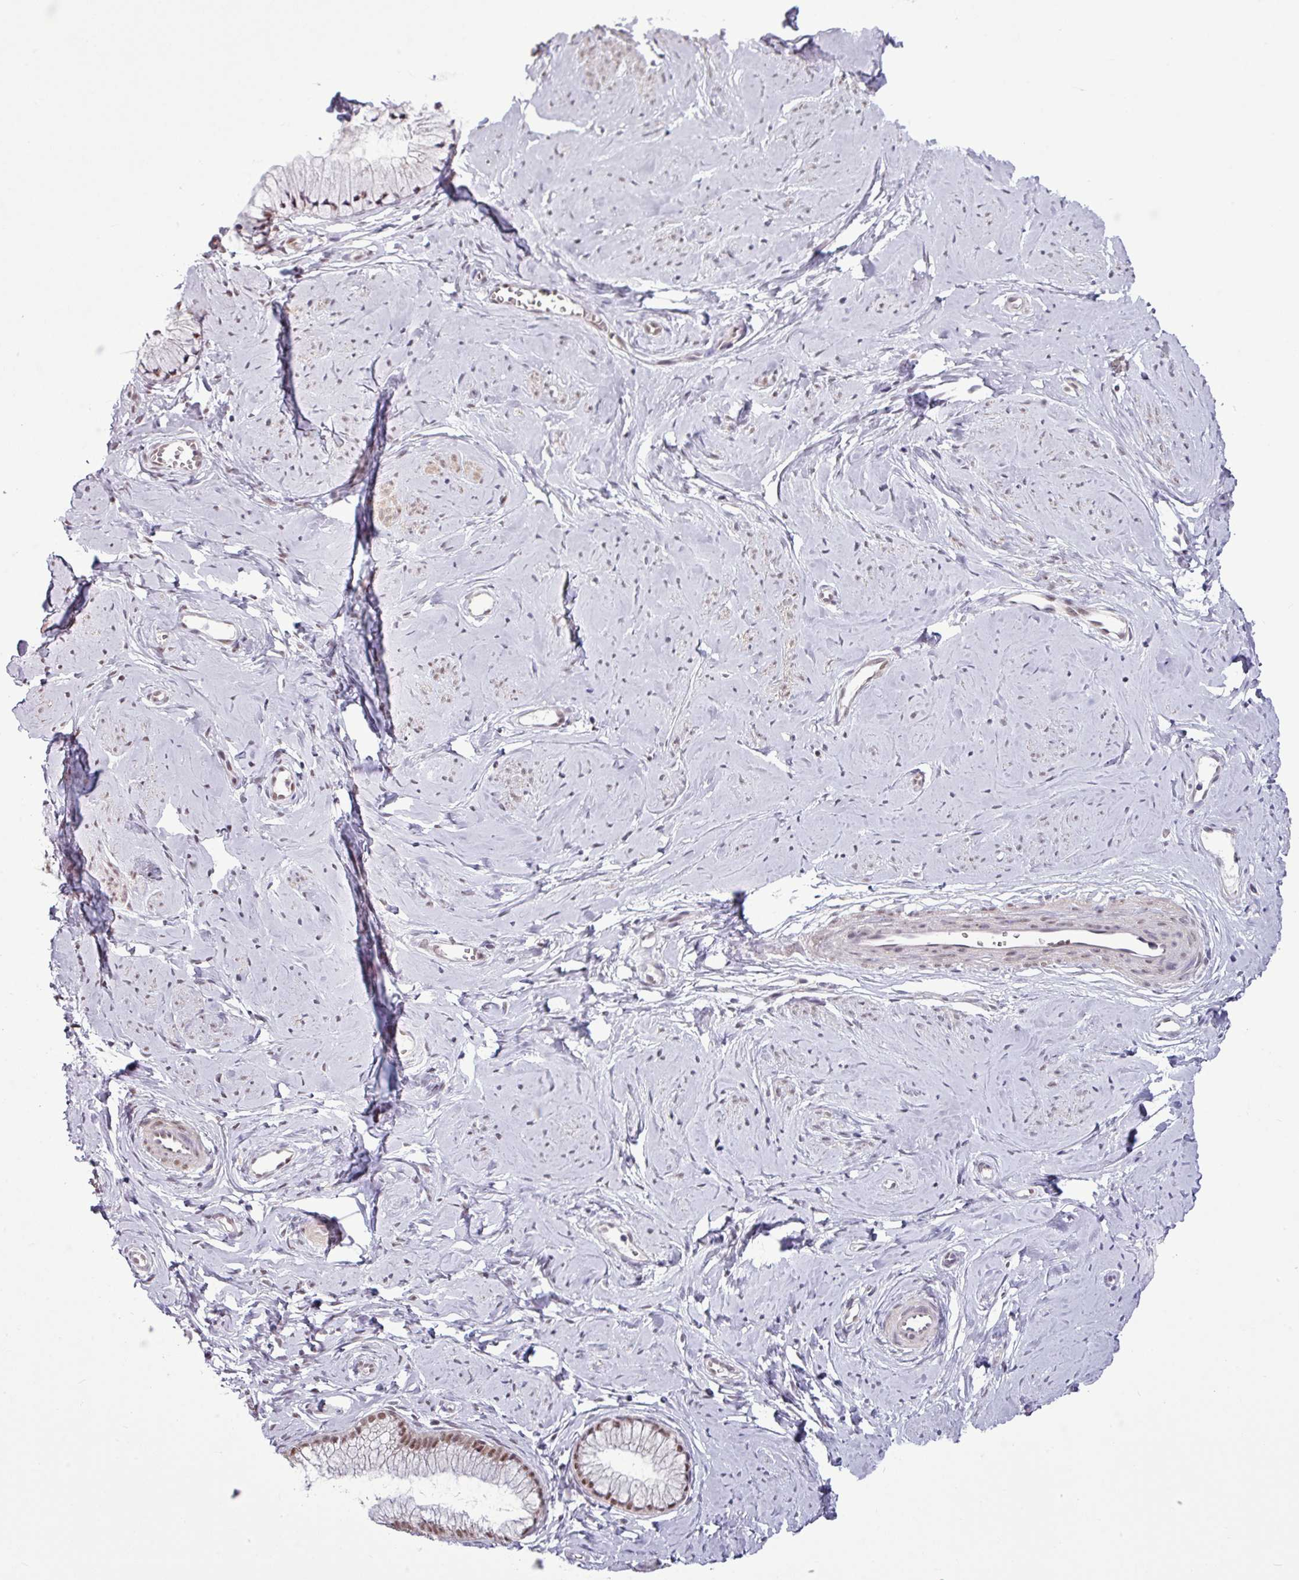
{"staining": {"intensity": "strong", "quantity": "25%-75%", "location": "nuclear"}, "tissue": "cervix", "cell_type": "Glandular cells", "image_type": "normal", "snomed": [{"axis": "morphology", "description": "Normal tissue, NOS"}, {"axis": "topography", "description": "Cervix"}], "caption": "The micrograph reveals staining of benign cervix, revealing strong nuclear protein staining (brown color) within glandular cells. The staining was performed using DAB (3,3'-diaminobenzidine), with brown indicating positive protein expression. Nuclei are stained blue with hematoxylin.", "gene": "ZNF217", "patient": {"sex": "female", "age": 40}}